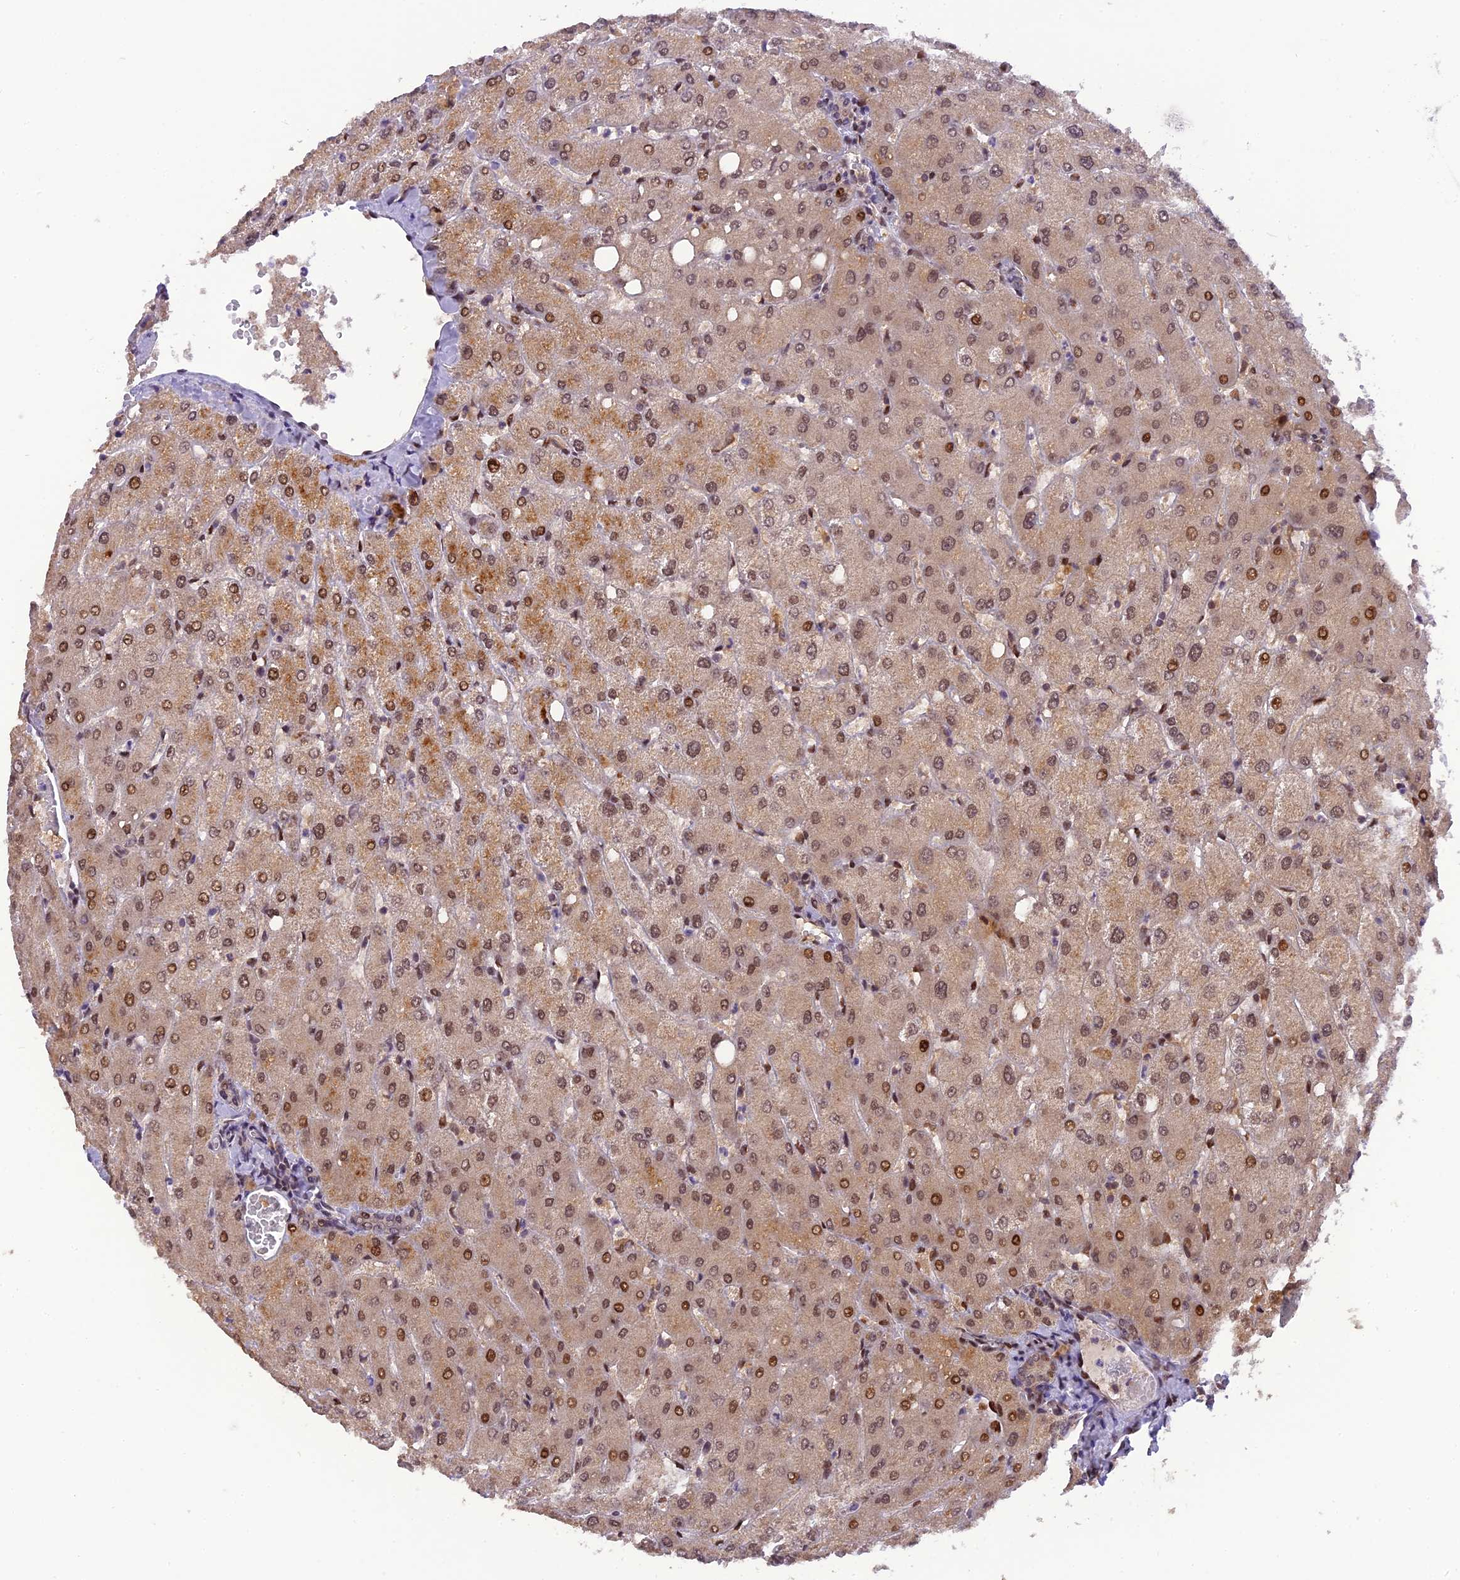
{"staining": {"intensity": "moderate", "quantity": "<25%", "location": "nuclear"}, "tissue": "liver", "cell_type": "Cholangiocytes", "image_type": "normal", "snomed": [{"axis": "morphology", "description": "Normal tissue, NOS"}, {"axis": "topography", "description": "Liver"}], "caption": "This is a photomicrograph of immunohistochemistry staining of unremarkable liver, which shows moderate positivity in the nuclear of cholangiocytes.", "gene": "RABGGTA", "patient": {"sex": "female", "age": 54}}